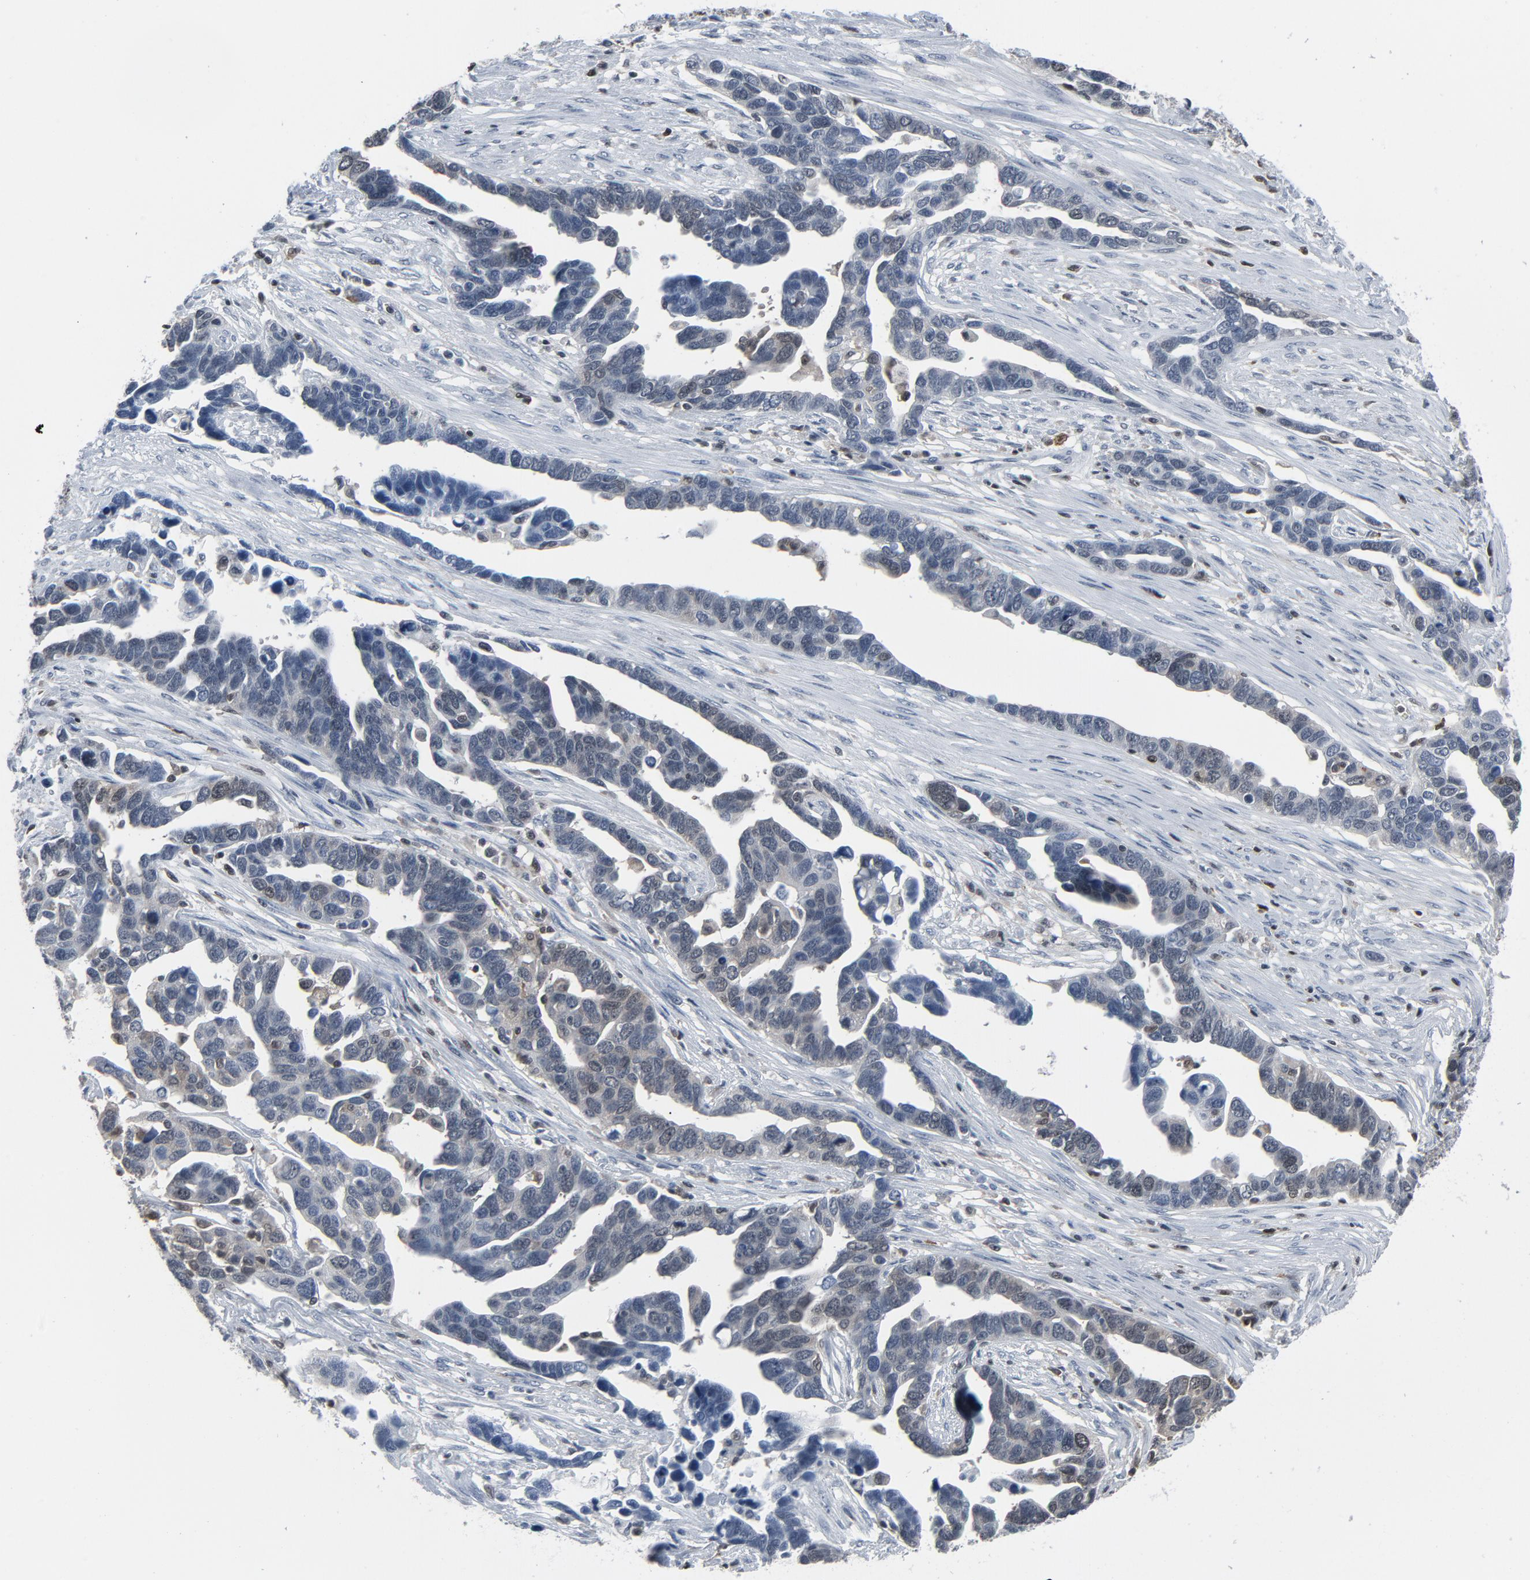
{"staining": {"intensity": "weak", "quantity": "<25%", "location": "cytoplasmic/membranous"}, "tissue": "ovarian cancer", "cell_type": "Tumor cells", "image_type": "cancer", "snomed": [{"axis": "morphology", "description": "Cystadenocarcinoma, serous, NOS"}, {"axis": "topography", "description": "Ovary"}], "caption": "High power microscopy micrograph of an immunohistochemistry micrograph of ovarian cancer, revealing no significant staining in tumor cells.", "gene": "STAT5A", "patient": {"sex": "female", "age": 54}}